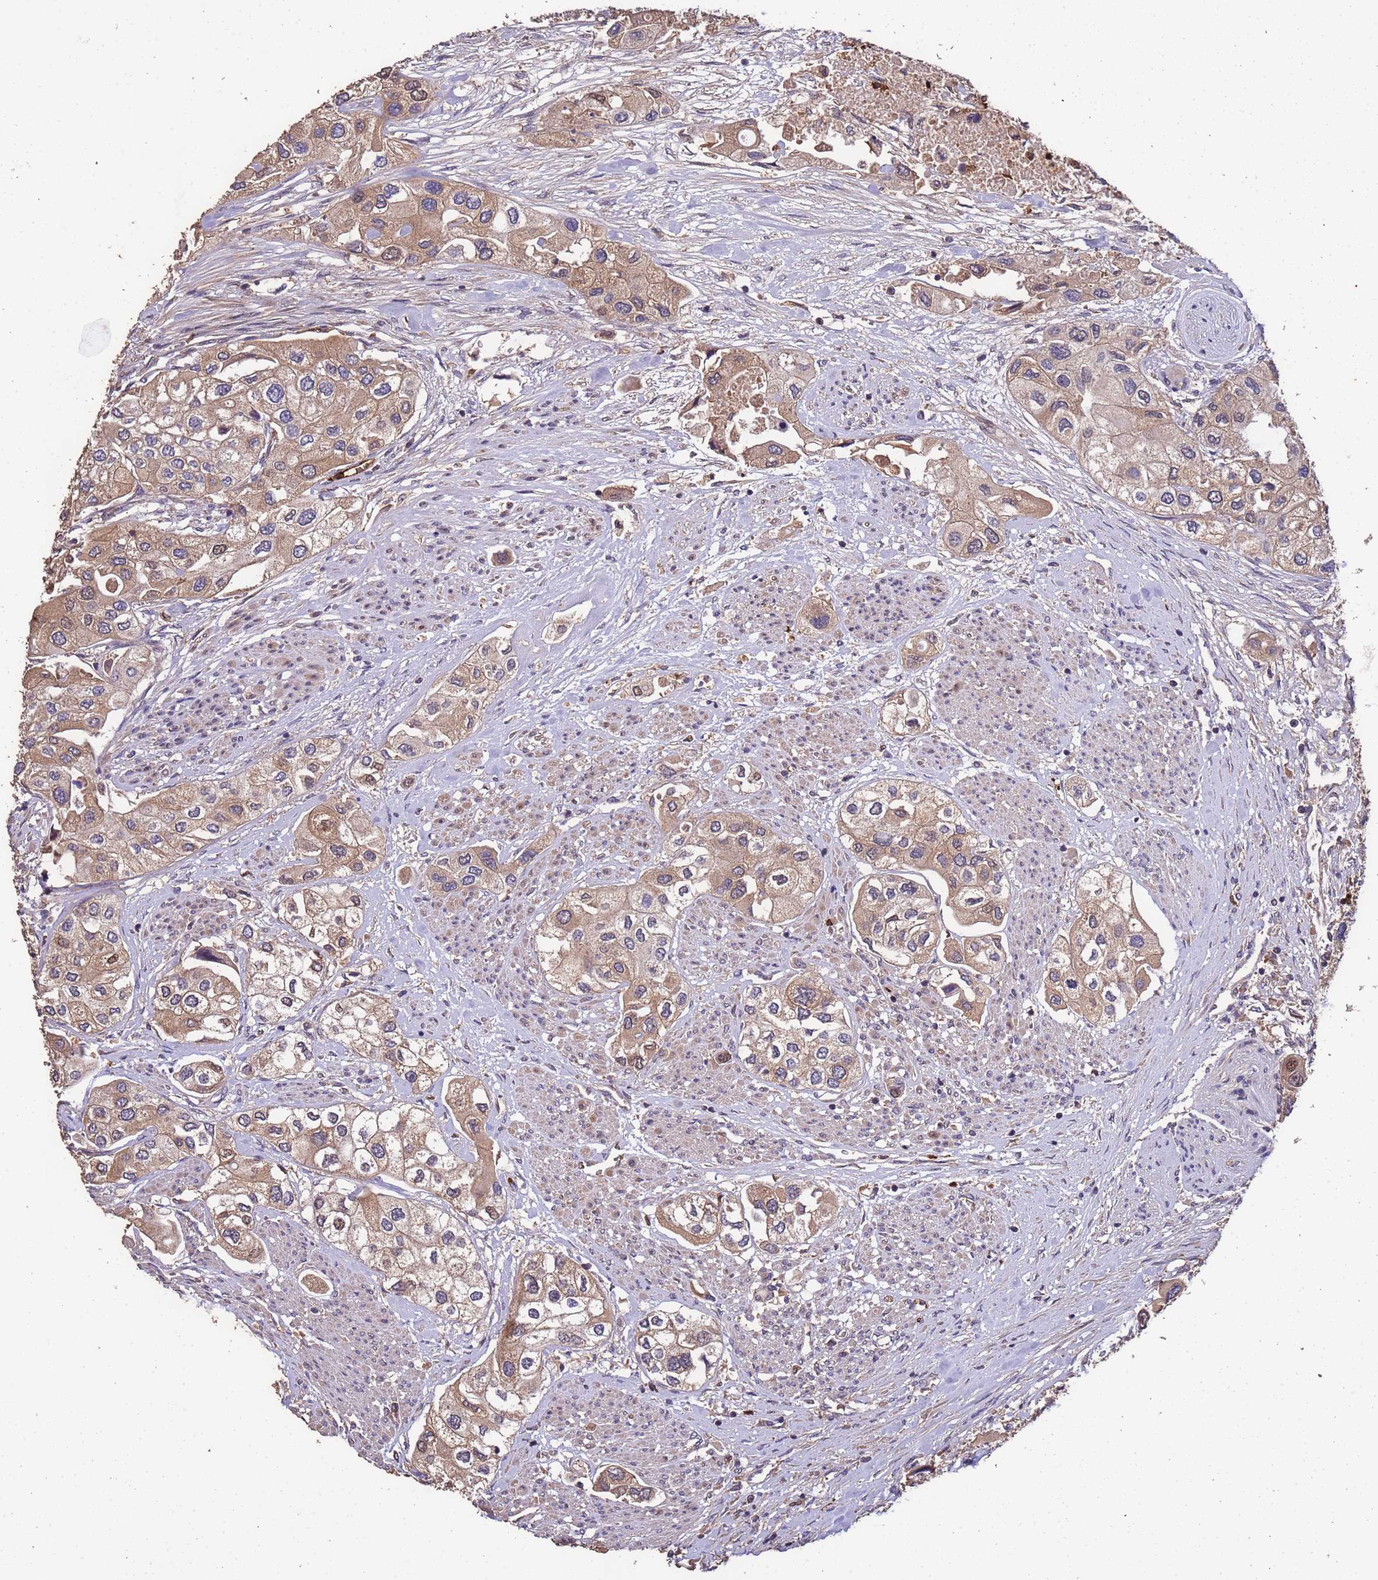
{"staining": {"intensity": "weak", "quantity": ">75%", "location": "cytoplasmic/membranous"}, "tissue": "urothelial cancer", "cell_type": "Tumor cells", "image_type": "cancer", "snomed": [{"axis": "morphology", "description": "Urothelial carcinoma, High grade"}, {"axis": "topography", "description": "Urinary bladder"}], "caption": "Immunohistochemical staining of human urothelial carcinoma (high-grade) shows low levels of weak cytoplasmic/membranous protein staining in about >75% of tumor cells.", "gene": "CCDC184", "patient": {"sex": "male", "age": 64}}